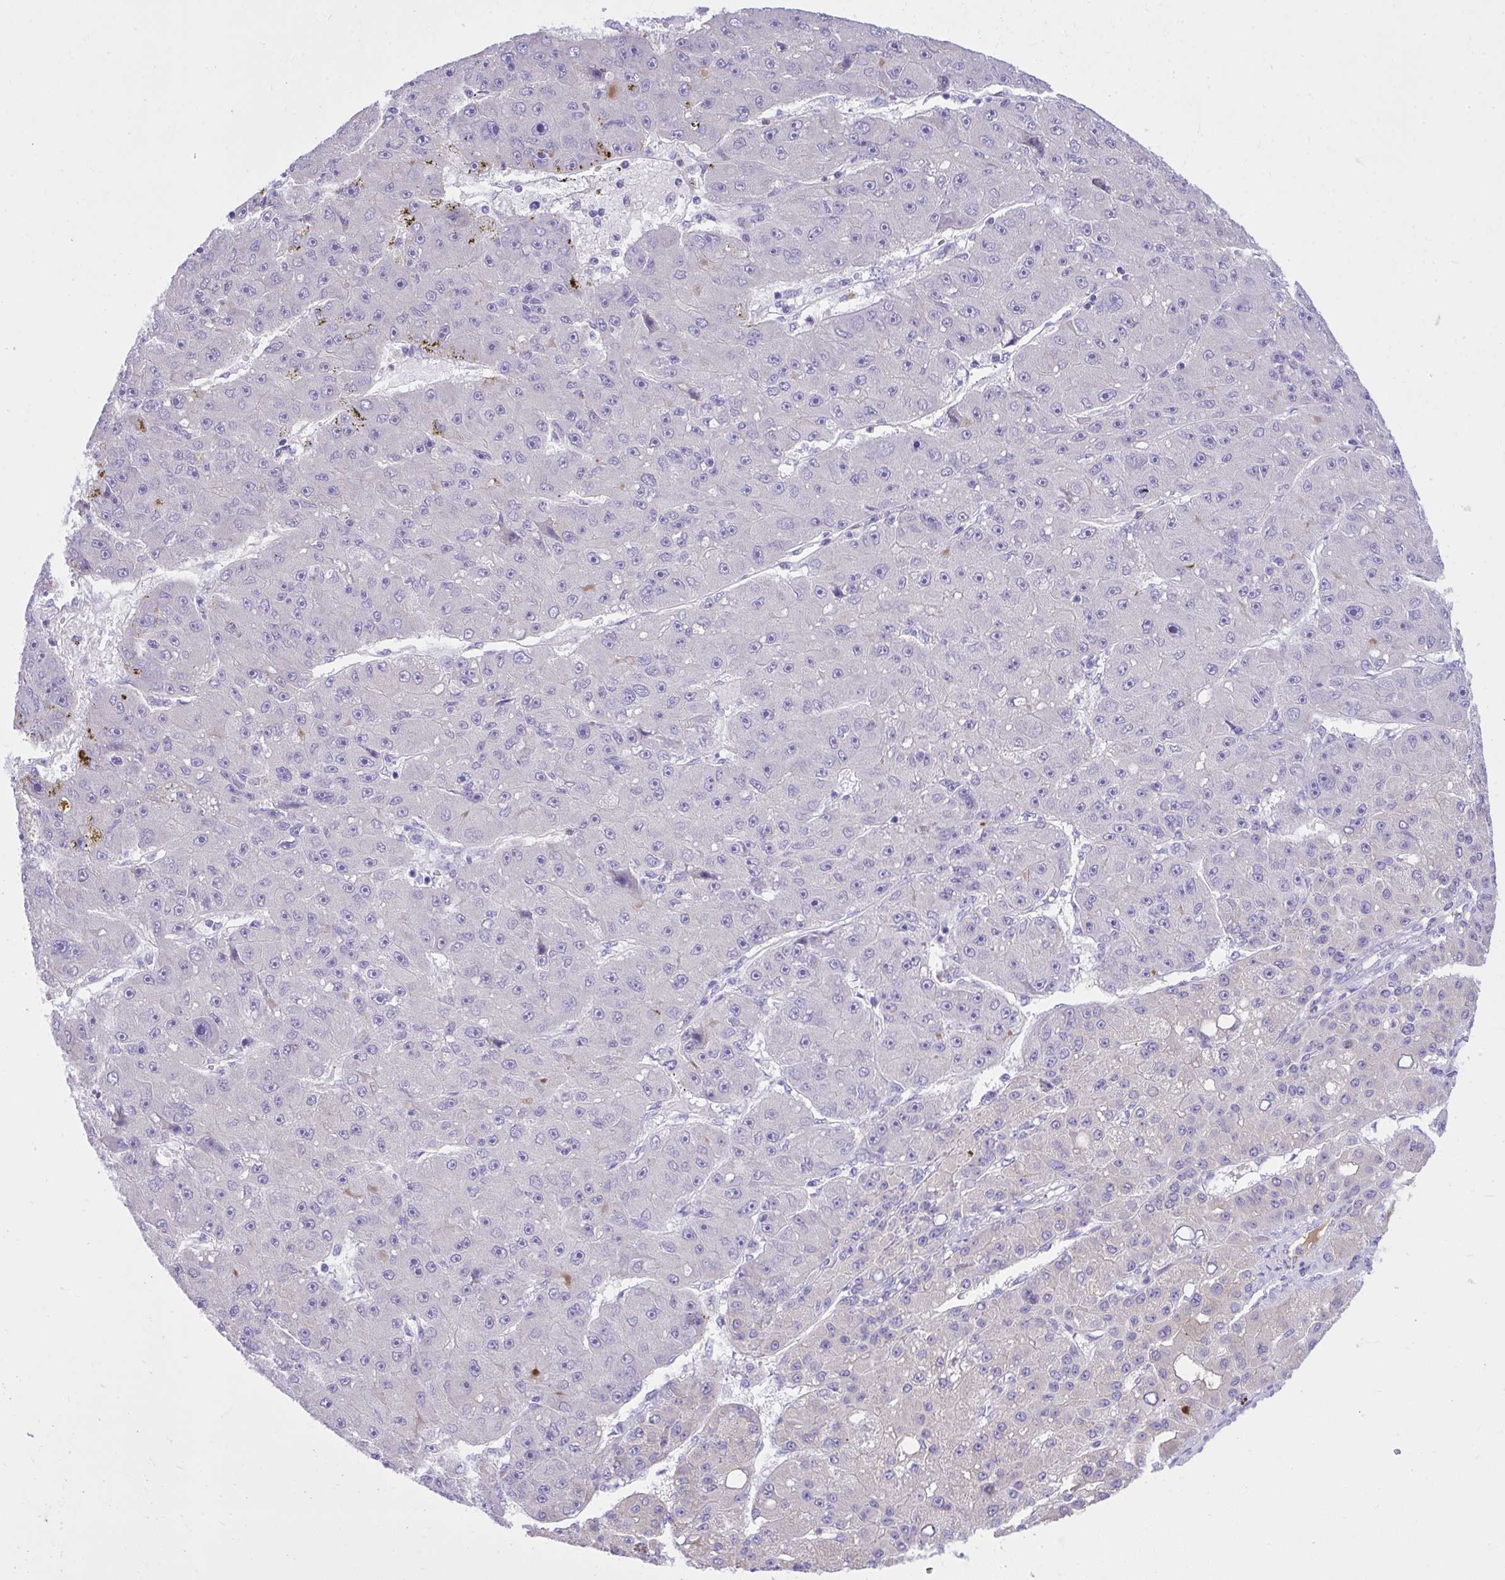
{"staining": {"intensity": "negative", "quantity": "none", "location": "none"}, "tissue": "liver cancer", "cell_type": "Tumor cells", "image_type": "cancer", "snomed": [{"axis": "morphology", "description": "Carcinoma, Hepatocellular, NOS"}, {"axis": "topography", "description": "Liver"}], "caption": "A photomicrograph of human liver hepatocellular carcinoma is negative for staining in tumor cells.", "gene": "HRG", "patient": {"sex": "male", "age": 67}}